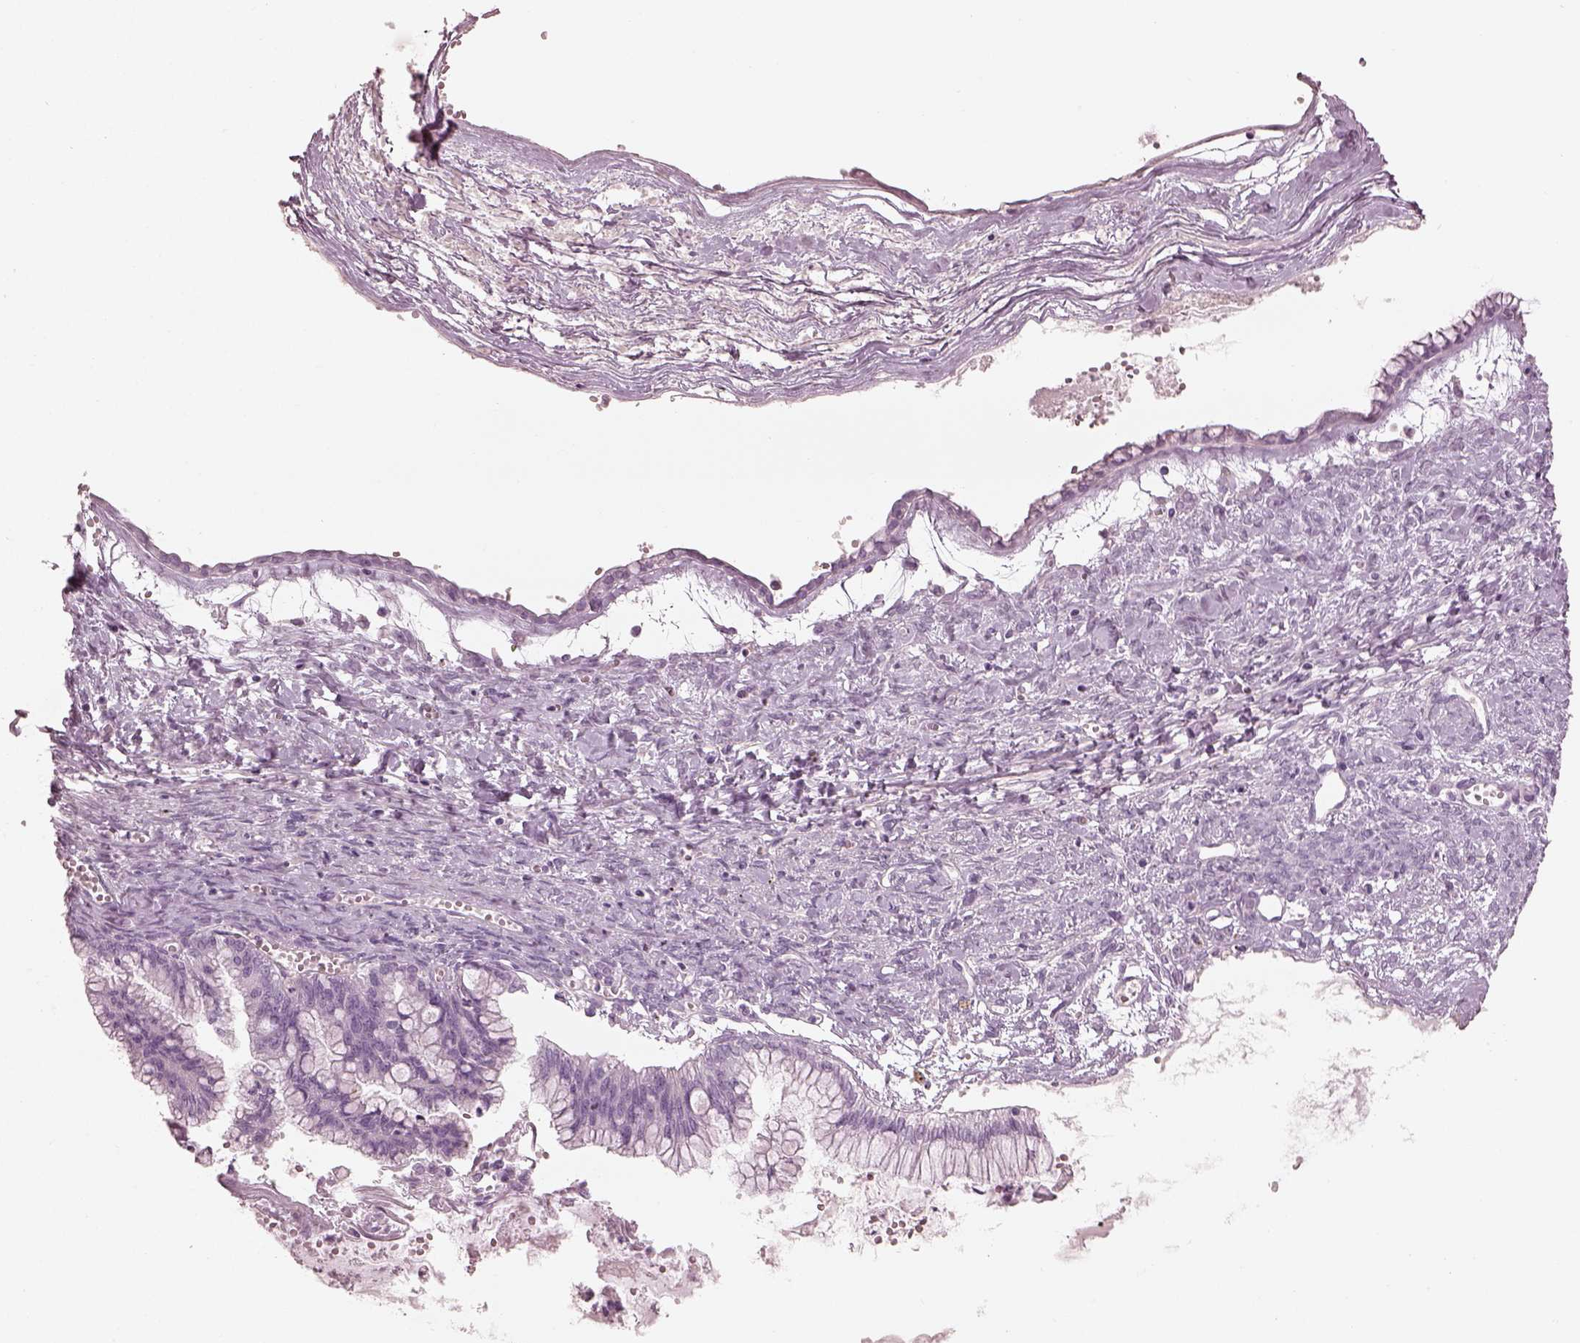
{"staining": {"intensity": "negative", "quantity": "none", "location": "none"}, "tissue": "ovarian cancer", "cell_type": "Tumor cells", "image_type": "cancer", "snomed": [{"axis": "morphology", "description": "Cystadenocarcinoma, mucinous, NOS"}, {"axis": "topography", "description": "Ovary"}], "caption": "There is no significant expression in tumor cells of ovarian cancer. (Brightfield microscopy of DAB IHC at high magnification).", "gene": "RSPH9", "patient": {"sex": "female", "age": 67}}